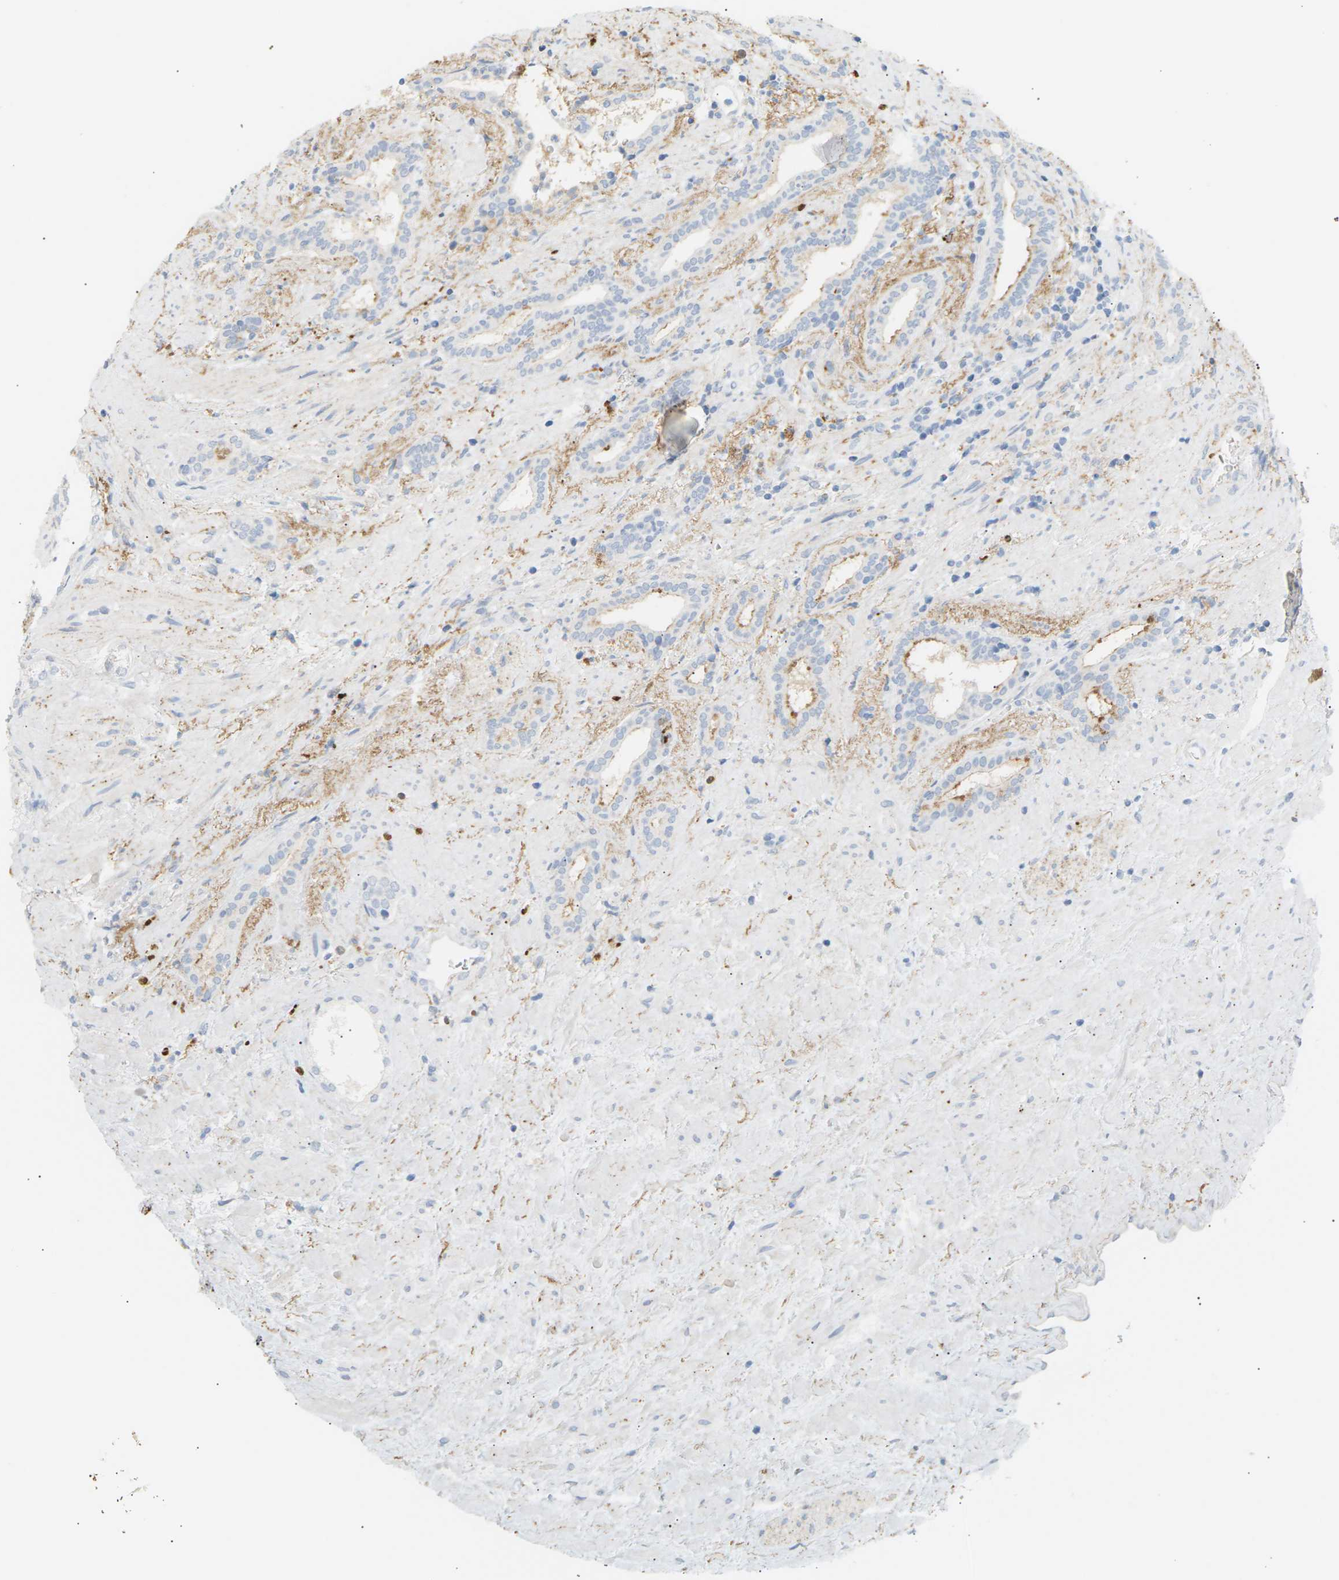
{"staining": {"intensity": "moderate", "quantity": "<25%", "location": "cytoplasmic/membranous"}, "tissue": "prostate cancer", "cell_type": "Tumor cells", "image_type": "cancer", "snomed": [{"axis": "morphology", "description": "Adenocarcinoma, High grade"}, {"axis": "topography", "description": "Prostate"}], "caption": "IHC of human prostate cancer (high-grade adenocarcinoma) exhibits low levels of moderate cytoplasmic/membranous staining in approximately <25% of tumor cells.", "gene": "CLU", "patient": {"sex": "male", "age": 71}}